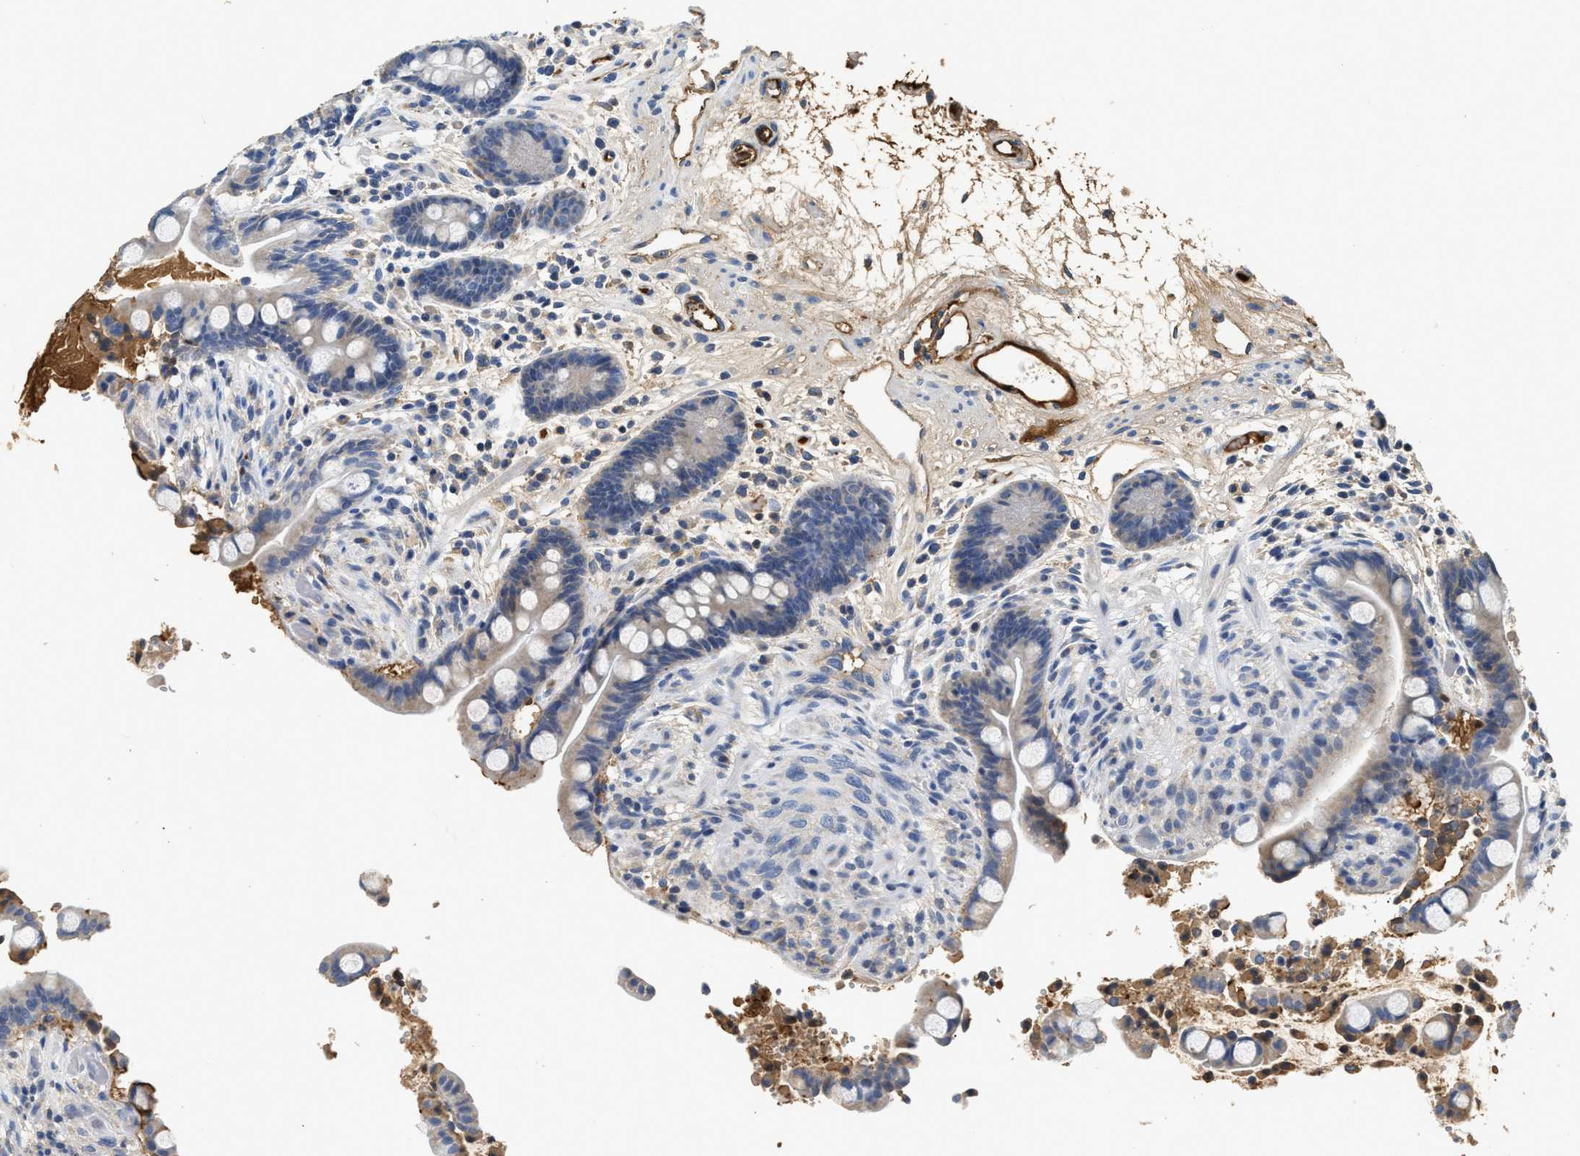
{"staining": {"intensity": "strong", "quantity": ">75%", "location": "cytoplasmic/membranous"}, "tissue": "colon", "cell_type": "Endothelial cells", "image_type": "normal", "snomed": [{"axis": "morphology", "description": "Normal tissue, NOS"}, {"axis": "topography", "description": "Colon"}], "caption": "Colon was stained to show a protein in brown. There is high levels of strong cytoplasmic/membranous positivity in approximately >75% of endothelial cells. Nuclei are stained in blue.", "gene": "C3", "patient": {"sex": "male", "age": 73}}